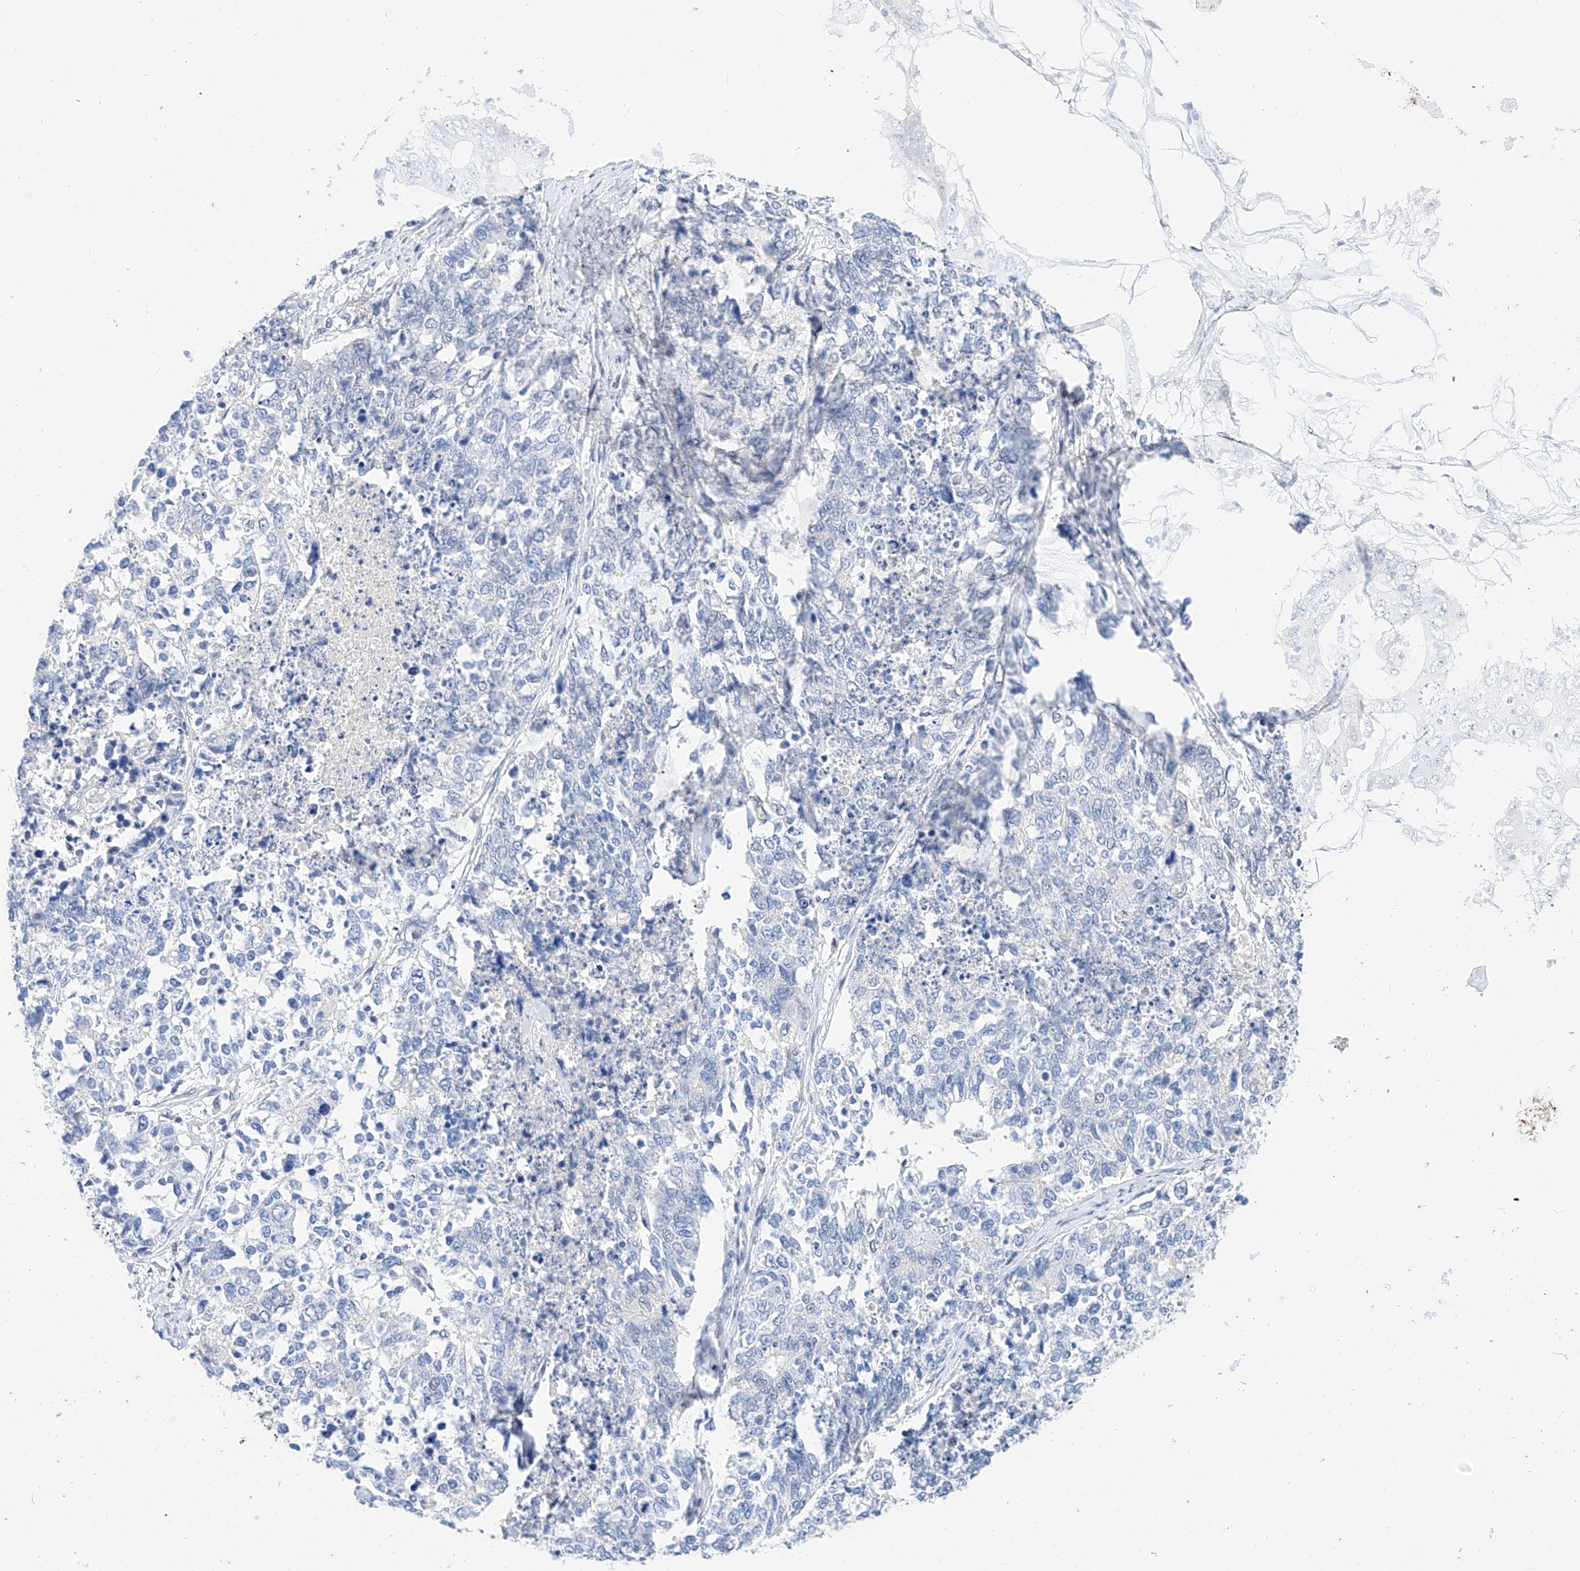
{"staining": {"intensity": "negative", "quantity": "none", "location": "none"}, "tissue": "cervical cancer", "cell_type": "Tumor cells", "image_type": "cancer", "snomed": [{"axis": "morphology", "description": "Squamous cell carcinoma, NOS"}, {"axis": "topography", "description": "Cervix"}], "caption": "Image shows no significant protein positivity in tumor cells of cervical cancer (squamous cell carcinoma).", "gene": "KCNJ1", "patient": {"sex": "female", "age": 63}}